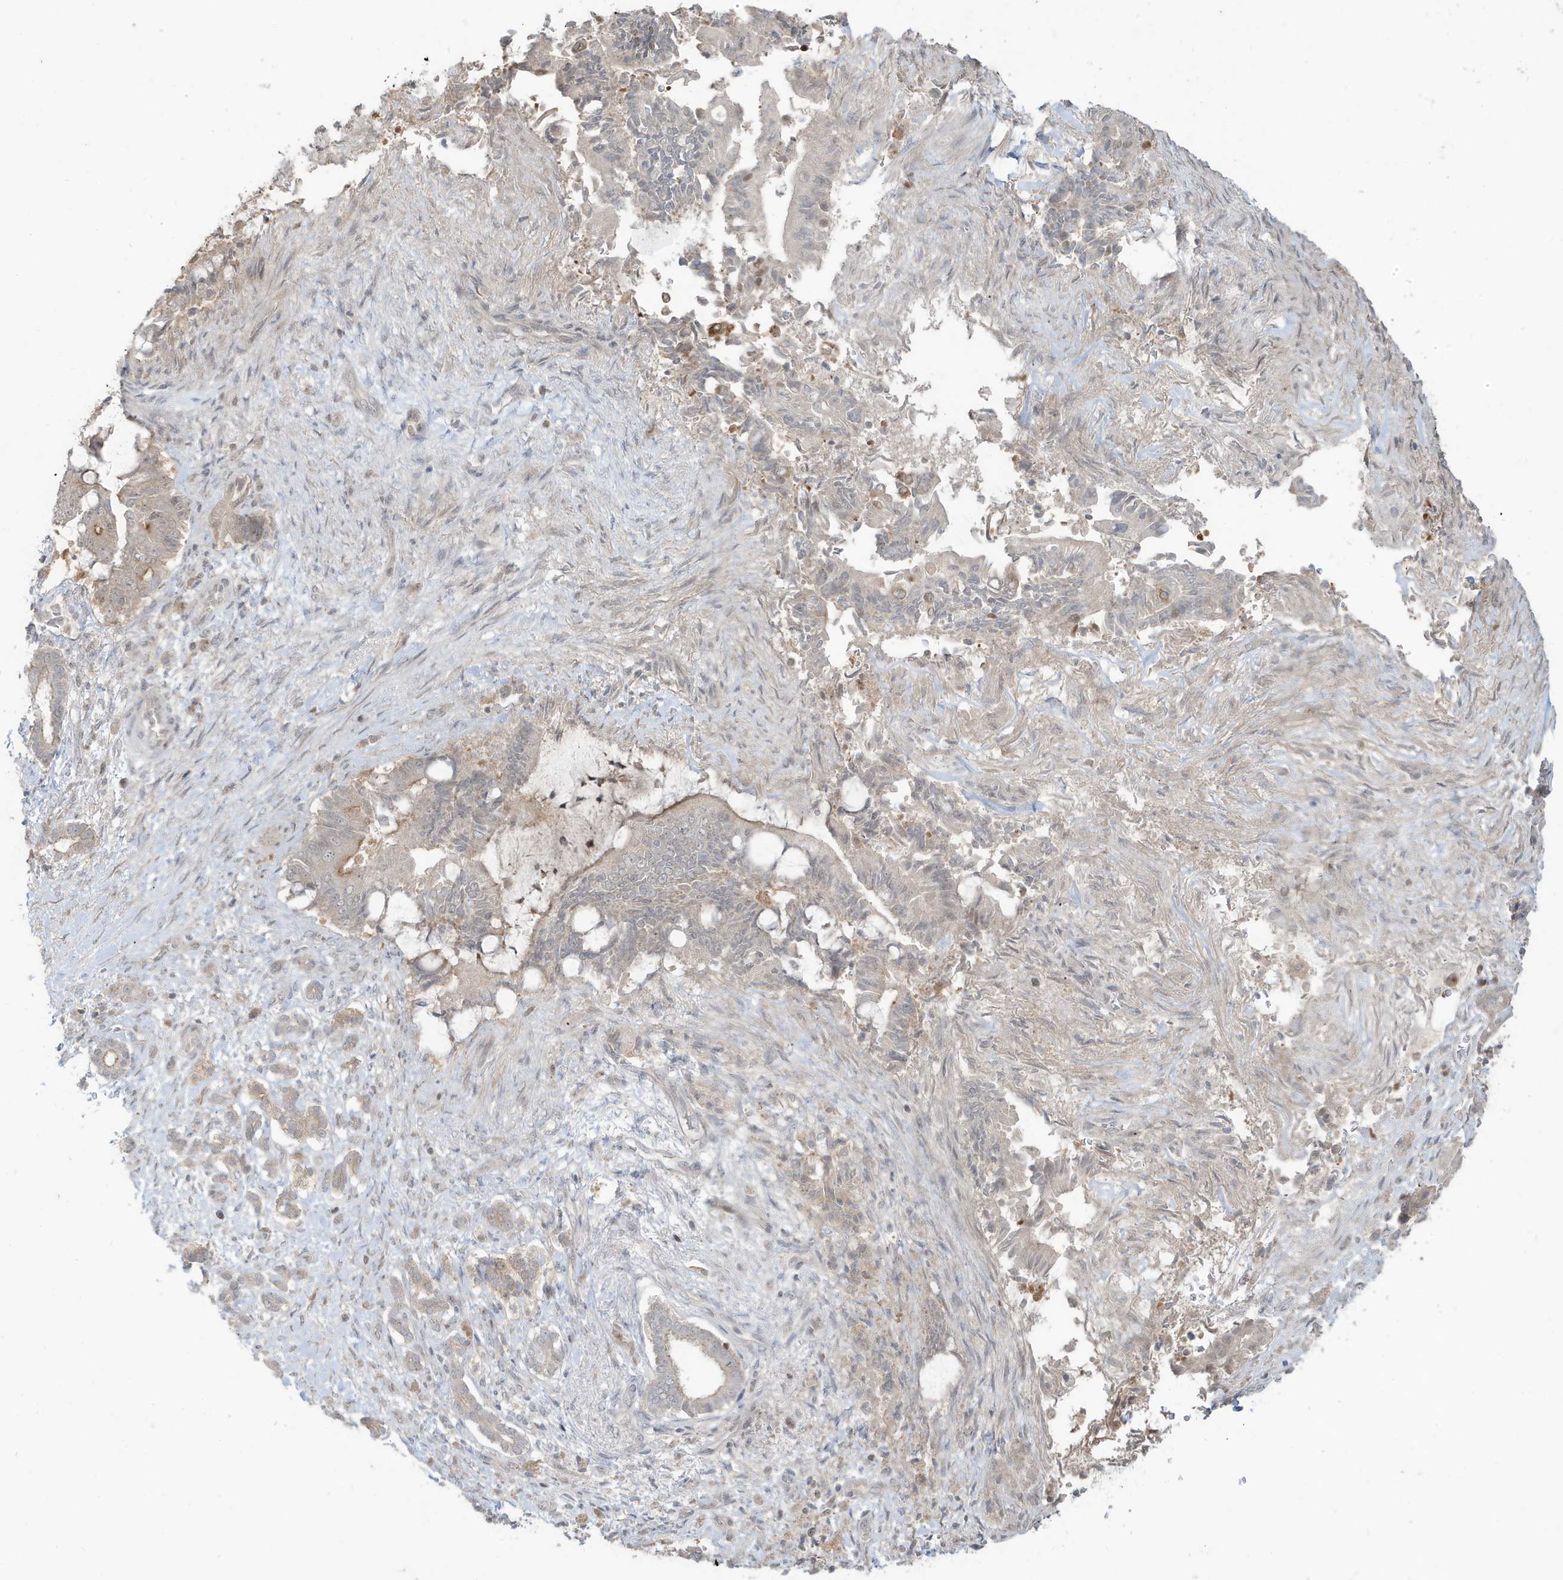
{"staining": {"intensity": "moderate", "quantity": "<25%", "location": "cytoplasmic/membranous"}, "tissue": "pancreatic cancer", "cell_type": "Tumor cells", "image_type": "cancer", "snomed": [{"axis": "morphology", "description": "Adenocarcinoma, NOS"}, {"axis": "topography", "description": "Pancreas"}], "caption": "Moderate cytoplasmic/membranous staining for a protein is identified in approximately <25% of tumor cells of pancreatic adenocarcinoma using immunohistochemistry.", "gene": "PRRT3", "patient": {"sex": "male", "age": 68}}